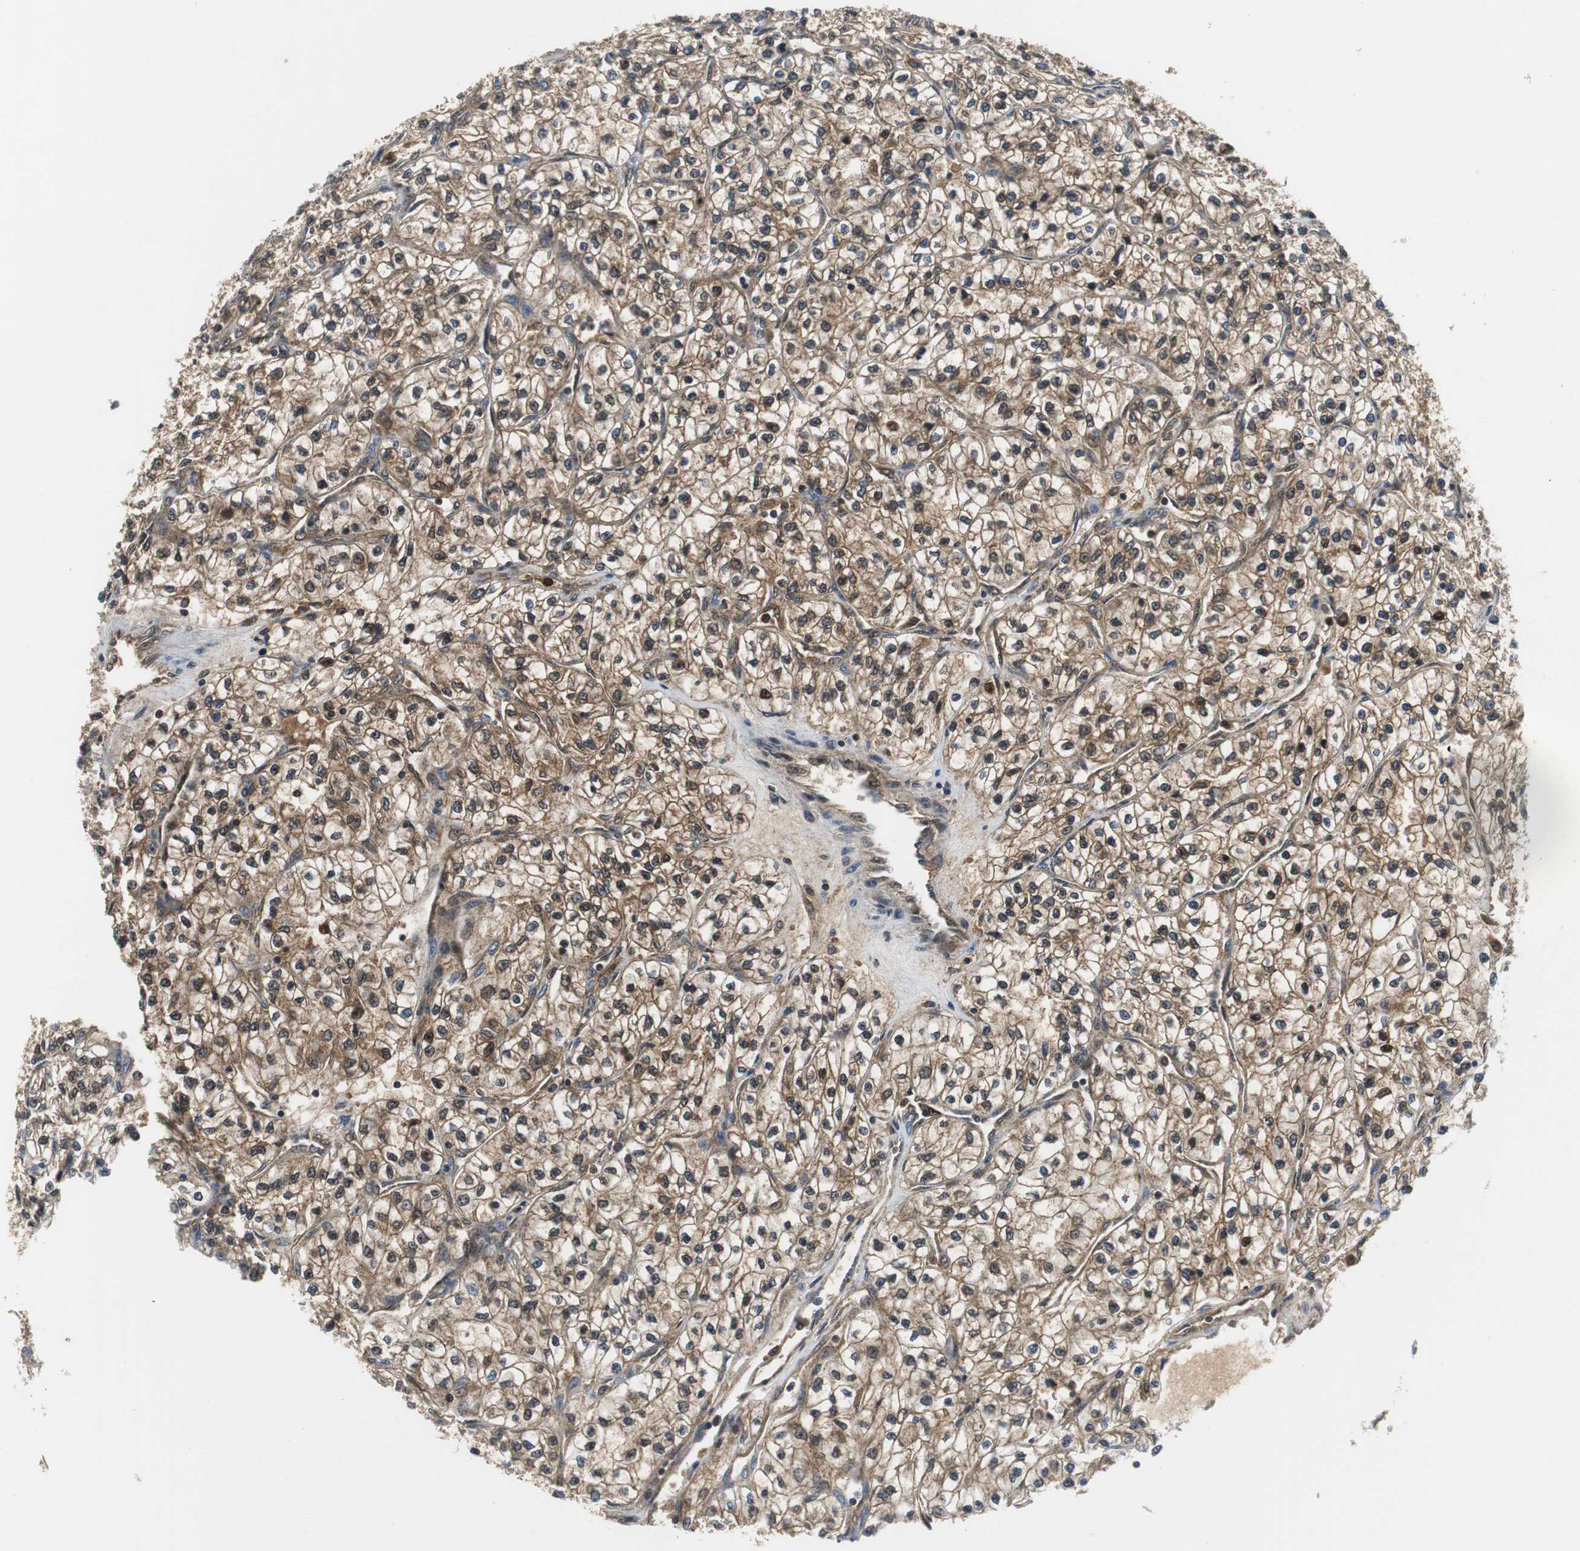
{"staining": {"intensity": "weak", "quantity": ">75%", "location": "cytoplasmic/membranous,nuclear"}, "tissue": "renal cancer", "cell_type": "Tumor cells", "image_type": "cancer", "snomed": [{"axis": "morphology", "description": "Adenocarcinoma, NOS"}, {"axis": "topography", "description": "Kidney"}], "caption": "Tumor cells display weak cytoplasmic/membranous and nuclear staining in approximately >75% of cells in adenocarcinoma (renal).", "gene": "ORM1", "patient": {"sex": "female", "age": 57}}